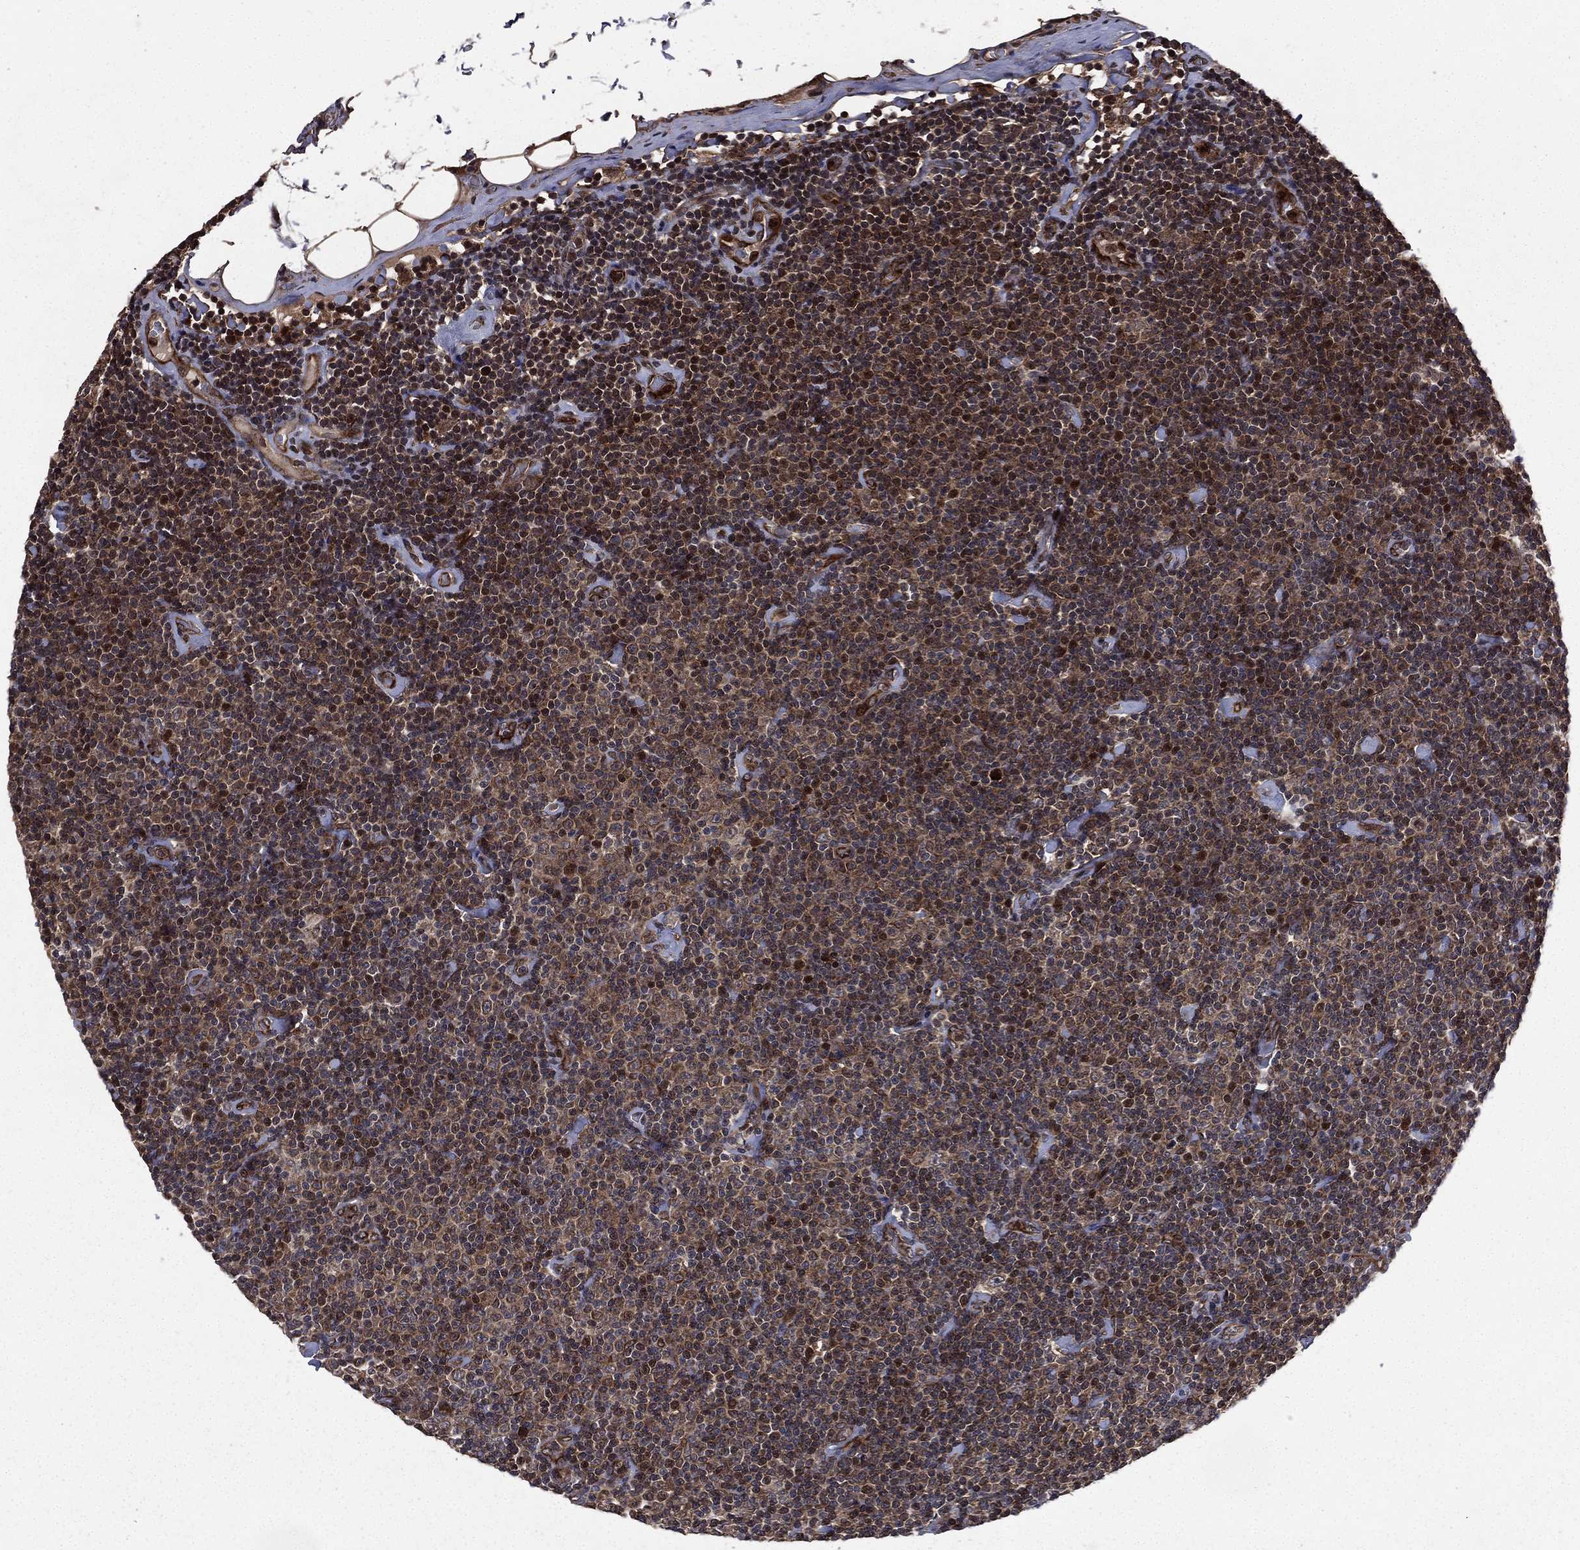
{"staining": {"intensity": "moderate", "quantity": "<25%", "location": "cytoplasmic/membranous,nuclear"}, "tissue": "lymphoma", "cell_type": "Tumor cells", "image_type": "cancer", "snomed": [{"axis": "morphology", "description": "Malignant lymphoma, non-Hodgkin's type, Low grade"}, {"axis": "topography", "description": "Lymph node"}], "caption": "Lymphoma stained with immunohistochemistry exhibits moderate cytoplasmic/membranous and nuclear expression in approximately <25% of tumor cells.", "gene": "LENG8", "patient": {"sex": "male", "age": 81}}